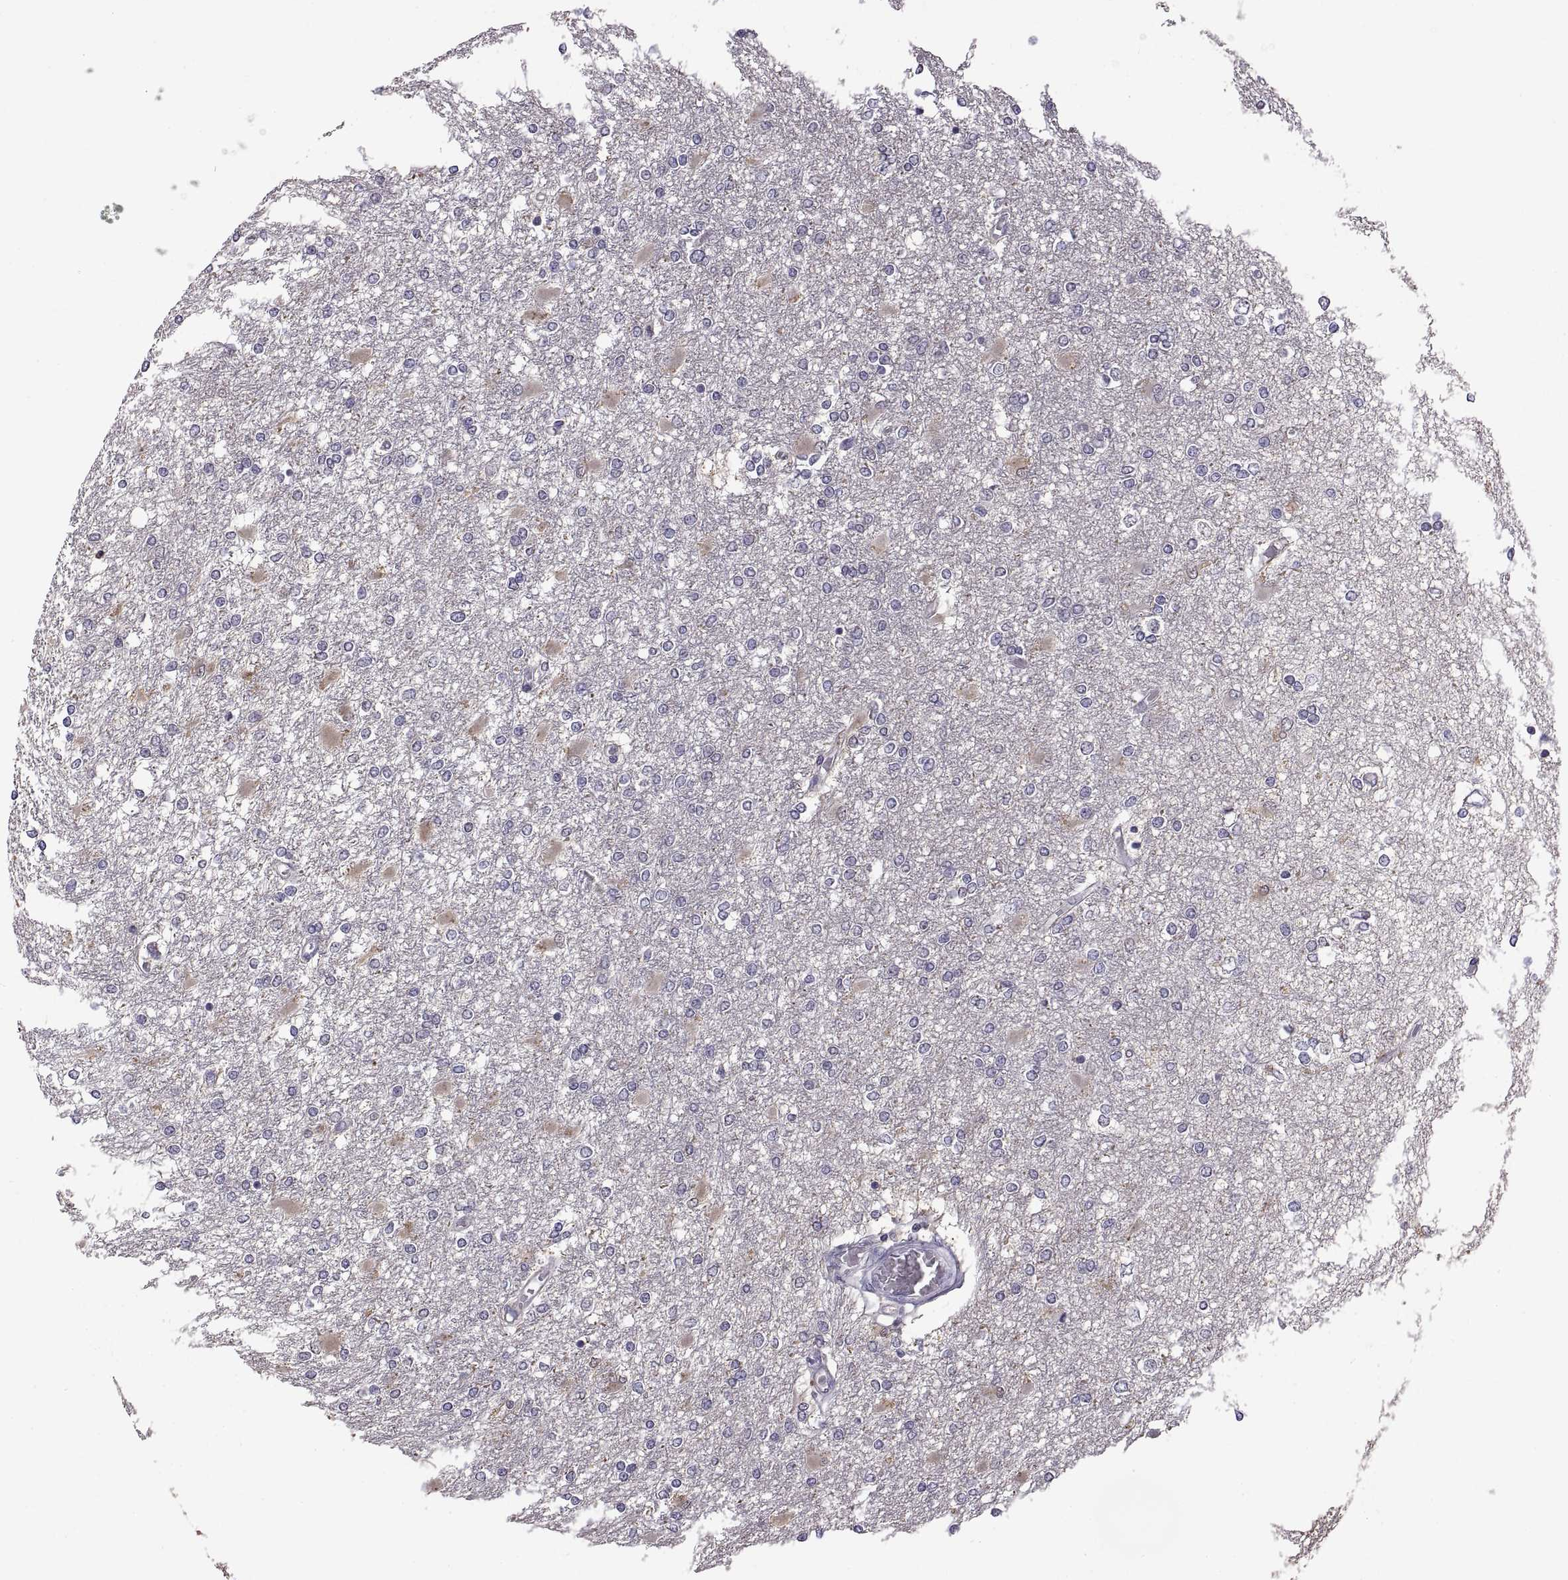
{"staining": {"intensity": "negative", "quantity": "none", "location": "none"}, "tissue": "glioma", "cell_type": "Tumor cells", "image_type": "cancer", "snomed": [{"axis": "morphology", "description": "Glioma, malignant, High grade"}, {"axis": "topography", "description": "Cerebral cortex"}], "caption": "An immunohistochemistry micrograph of glioma is shown. There is no staining in tumor cells of glioma.", "gene": "FGF9", "patient": {"sex": "male", "age": 79}}